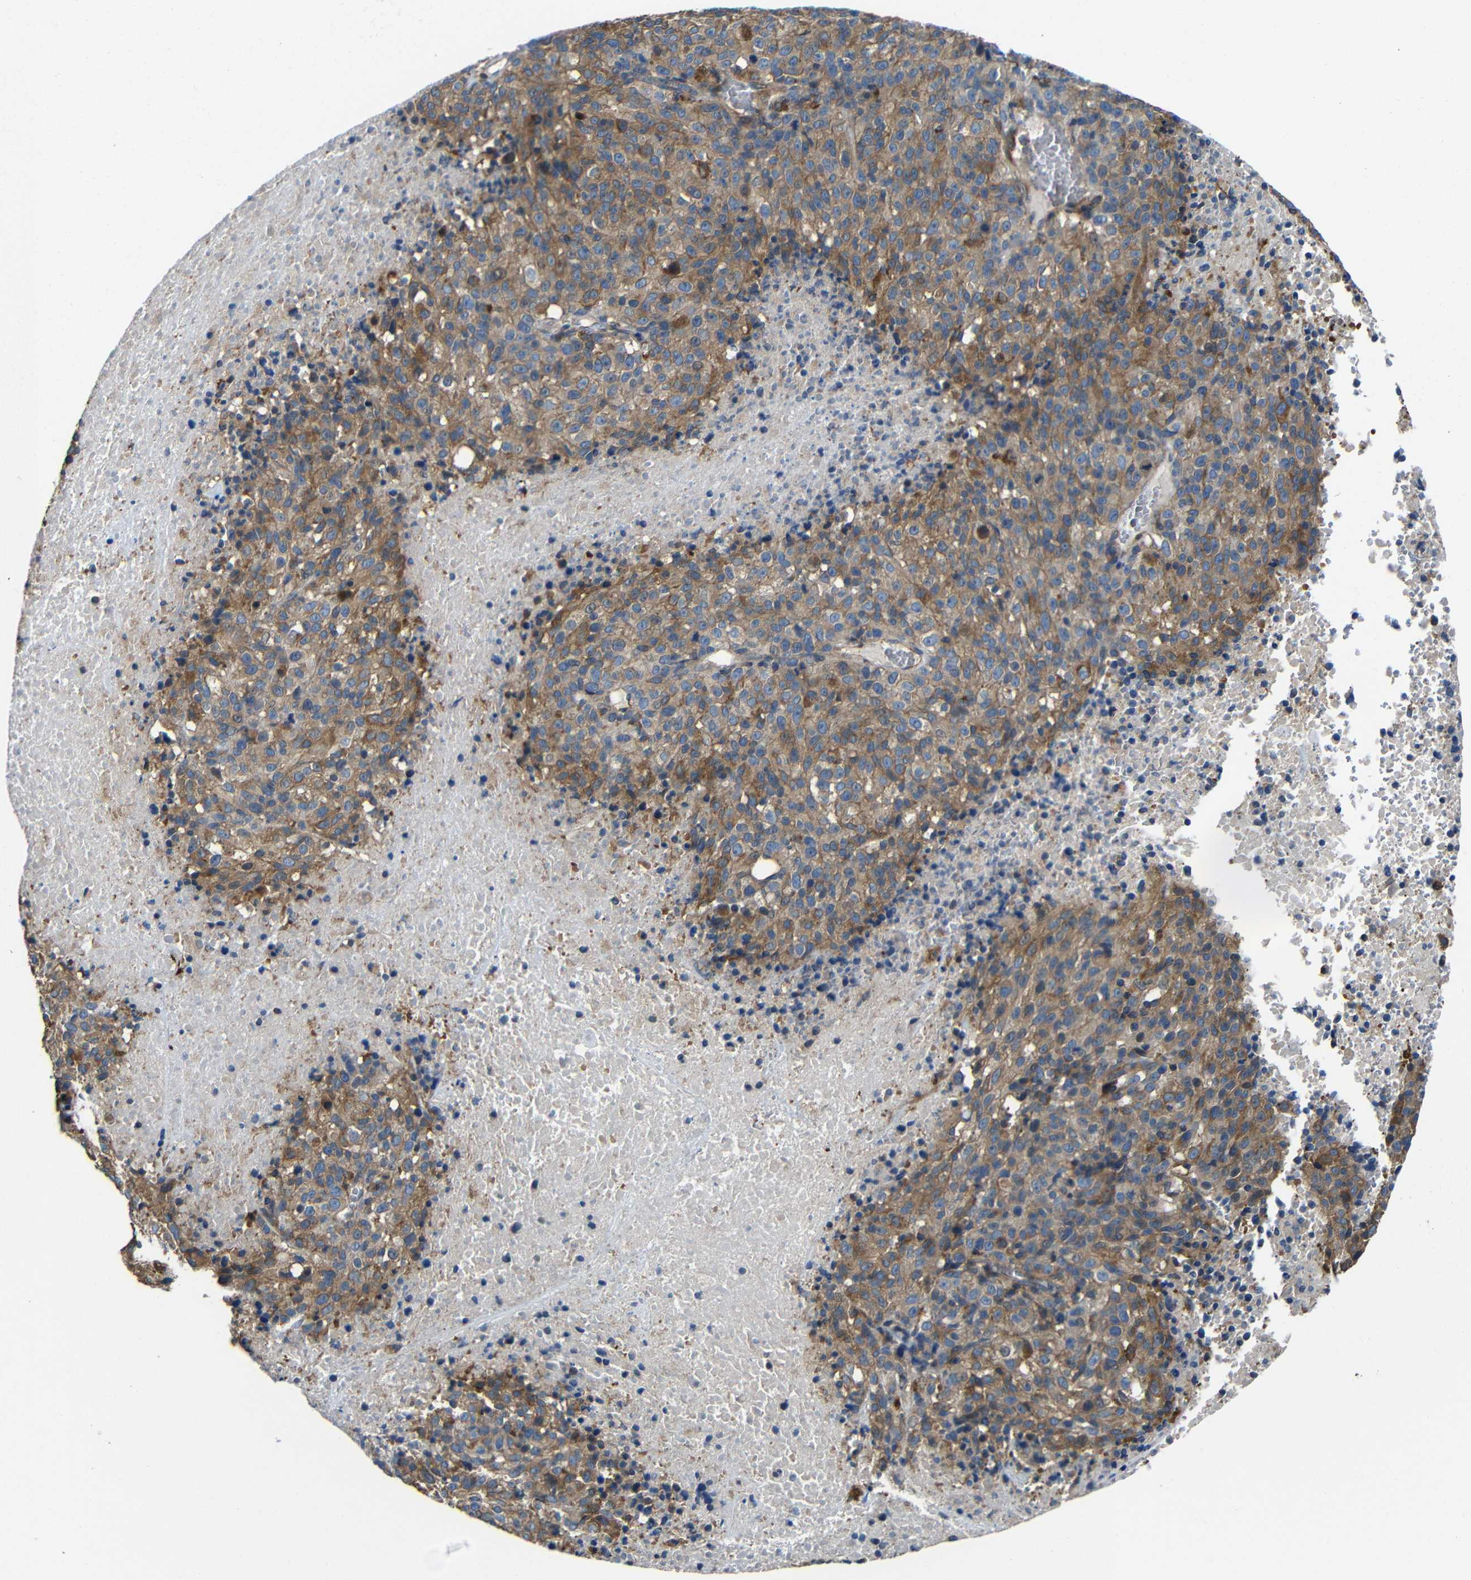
{"staining": {"intensity": "moderate", "quantity": ">75%", "location": "cytoplasmic/membranous"}, "tissue": "melanoma", "cell_type": "Tumor cells", "image_type": "cancer", "snomed": [{"axis": "morphology", "description": "Malignant melanoma, Metastatic site"}, {"axis": "topography", "description": "Cerebral cortex"}], "caption": "Melanoma stained for a protein (brown) shows moderate cytoplasmic/membranous positive expression in about >75% of tumor cells.", "gene": "GDI1", "patient": {"sex": "female", "age": 52}}